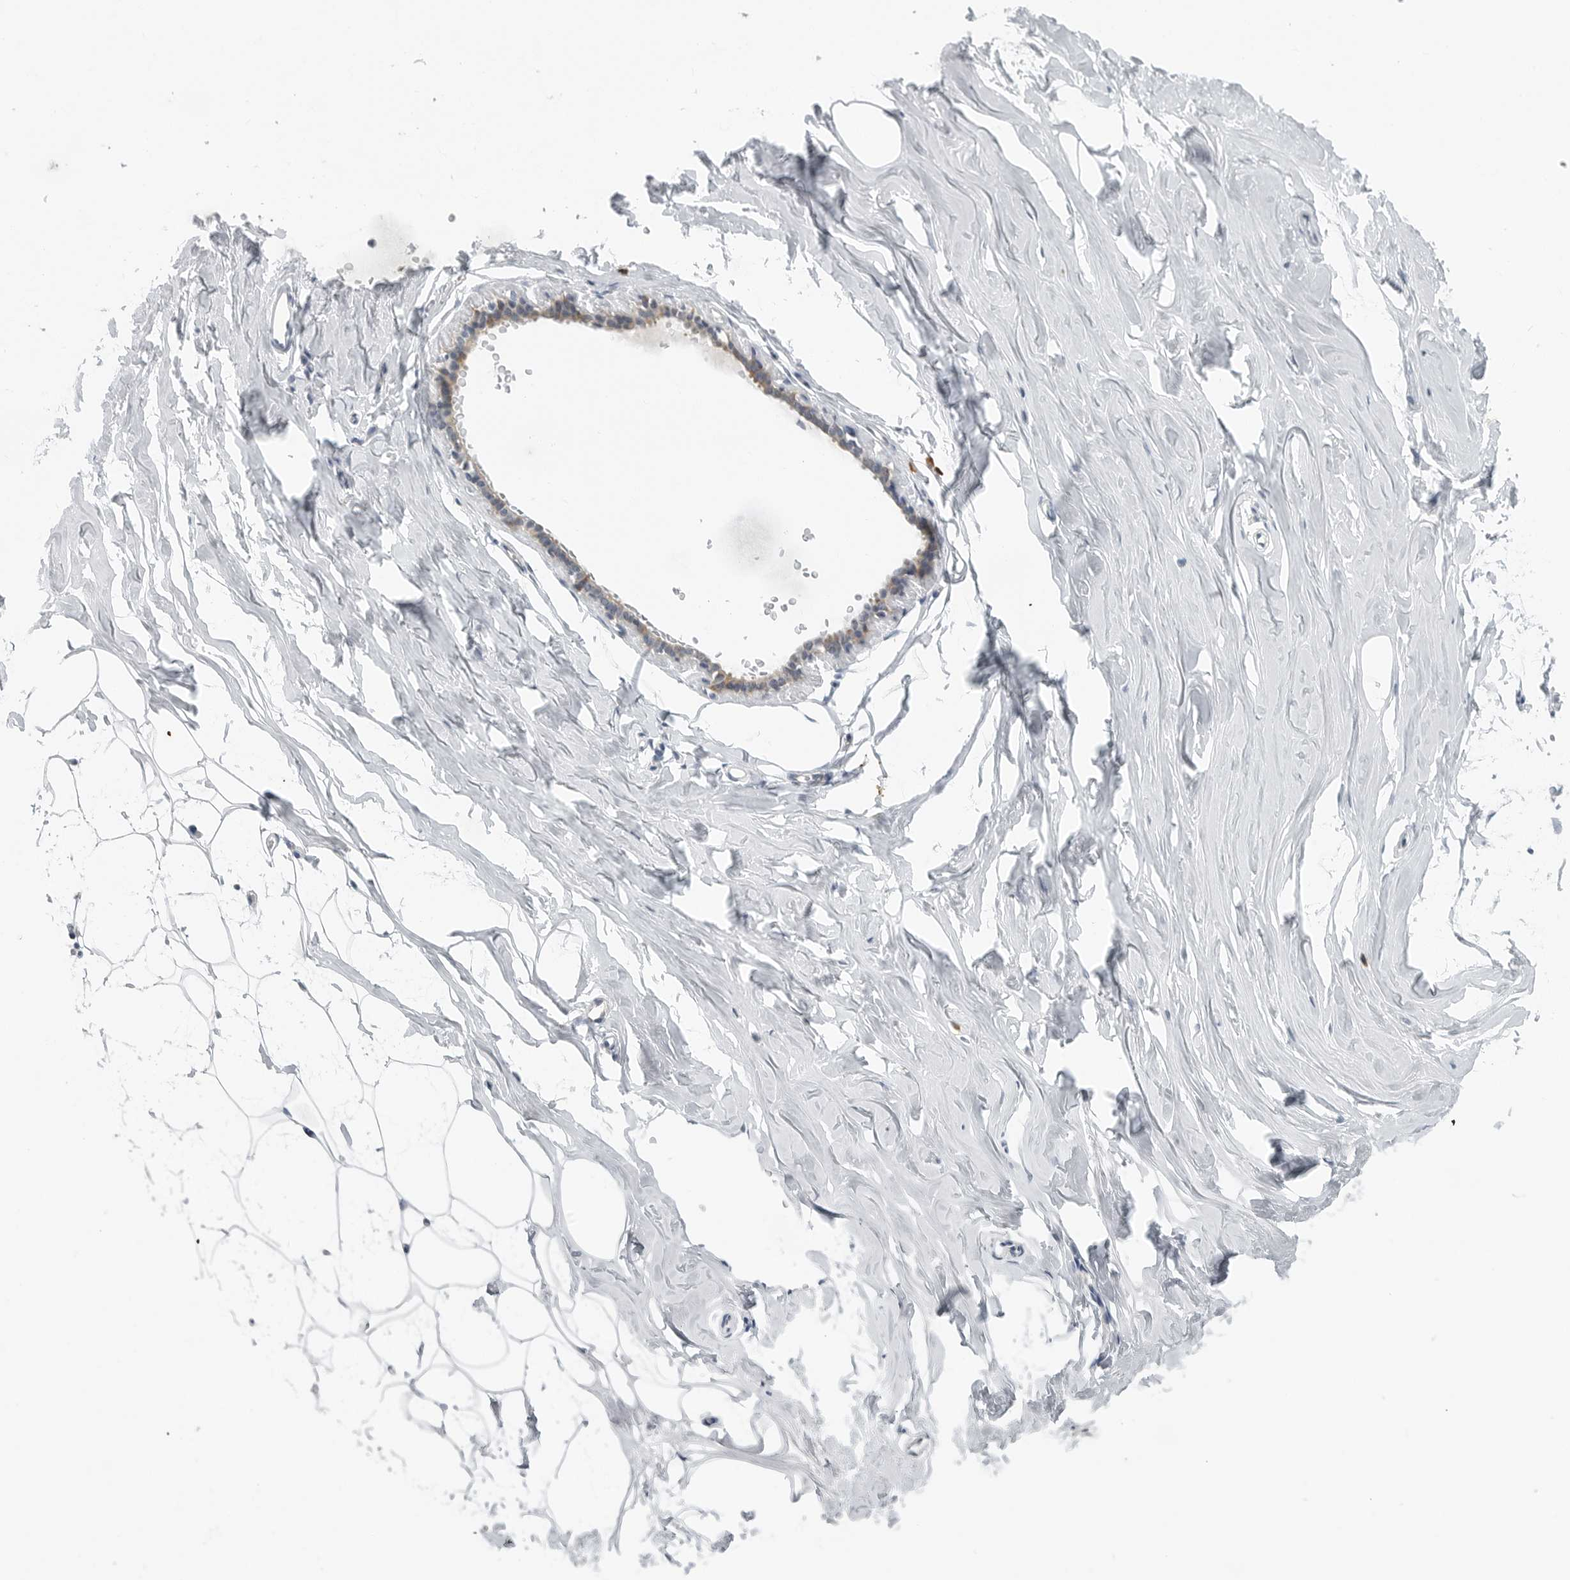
{"staining": {"intensity": "negative", "quantity": "none", "location": "none"}, "tissue": "adipose tissue", "cell_type": "Adipocytes", "image_type": "normal", "snomed": [{"axis": "morphology", "description": "Normal tissue, NOS"}, {"axis": "morphology", "description": "Fibrosis, NOS"}, {"axis": "topography", "description": "Breast"}, {"axis": "topography", "description": "Adipose tissue"}], "caption": "Immunohistochemistry (IHC) of benign human adipose tissue shows no expression in adipocytes. The staining is performed using DAB brown chromogen with nuclei counter-stained in using hematoxylin.", "gene": "IL12RB2", "patient": {"sex": "female", "age": 39}}